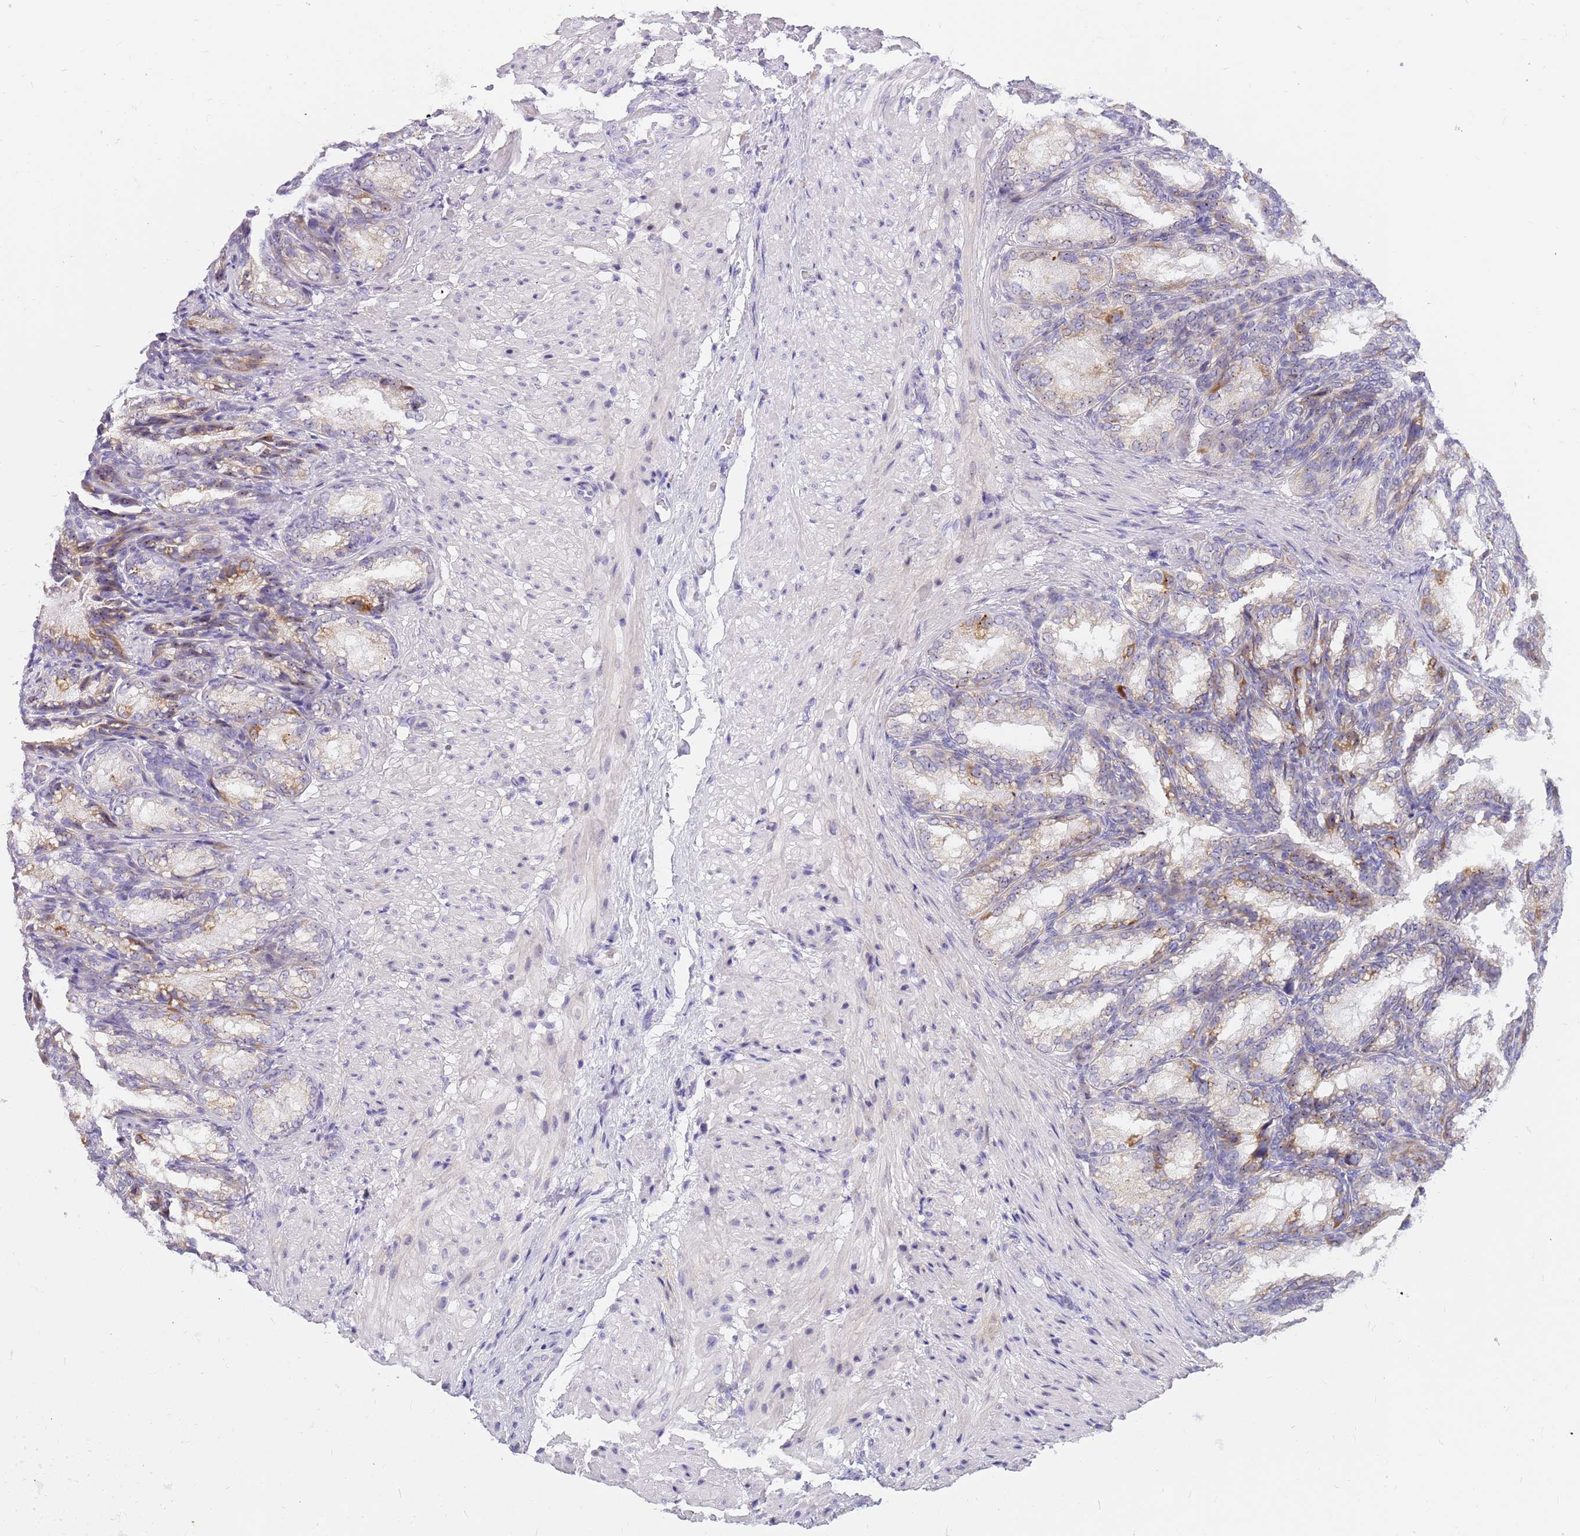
{"staining": {"intensity": "moderate", "quantity": "25%-75%", "location": "cytoplasmic/membranous"}, "tissue": "seminal vesicle", "cell_type": "Glandular cells", "image_type": "normal", "snomed": [{"axis": "morphology", "description": "Normal tissue, NOS"}, {"axis": "topography", "description": "Seminal veicle"}], "caption": "This micrograph exhibits immunohistochemistry staining of normal human seminal vesicle, with medium moderate cytoplasmic/membranous staining in approximately 25%-75% of glandular cells.", "gene": "DNAJA3", "patient": {"sex": "male", "age": 58}}